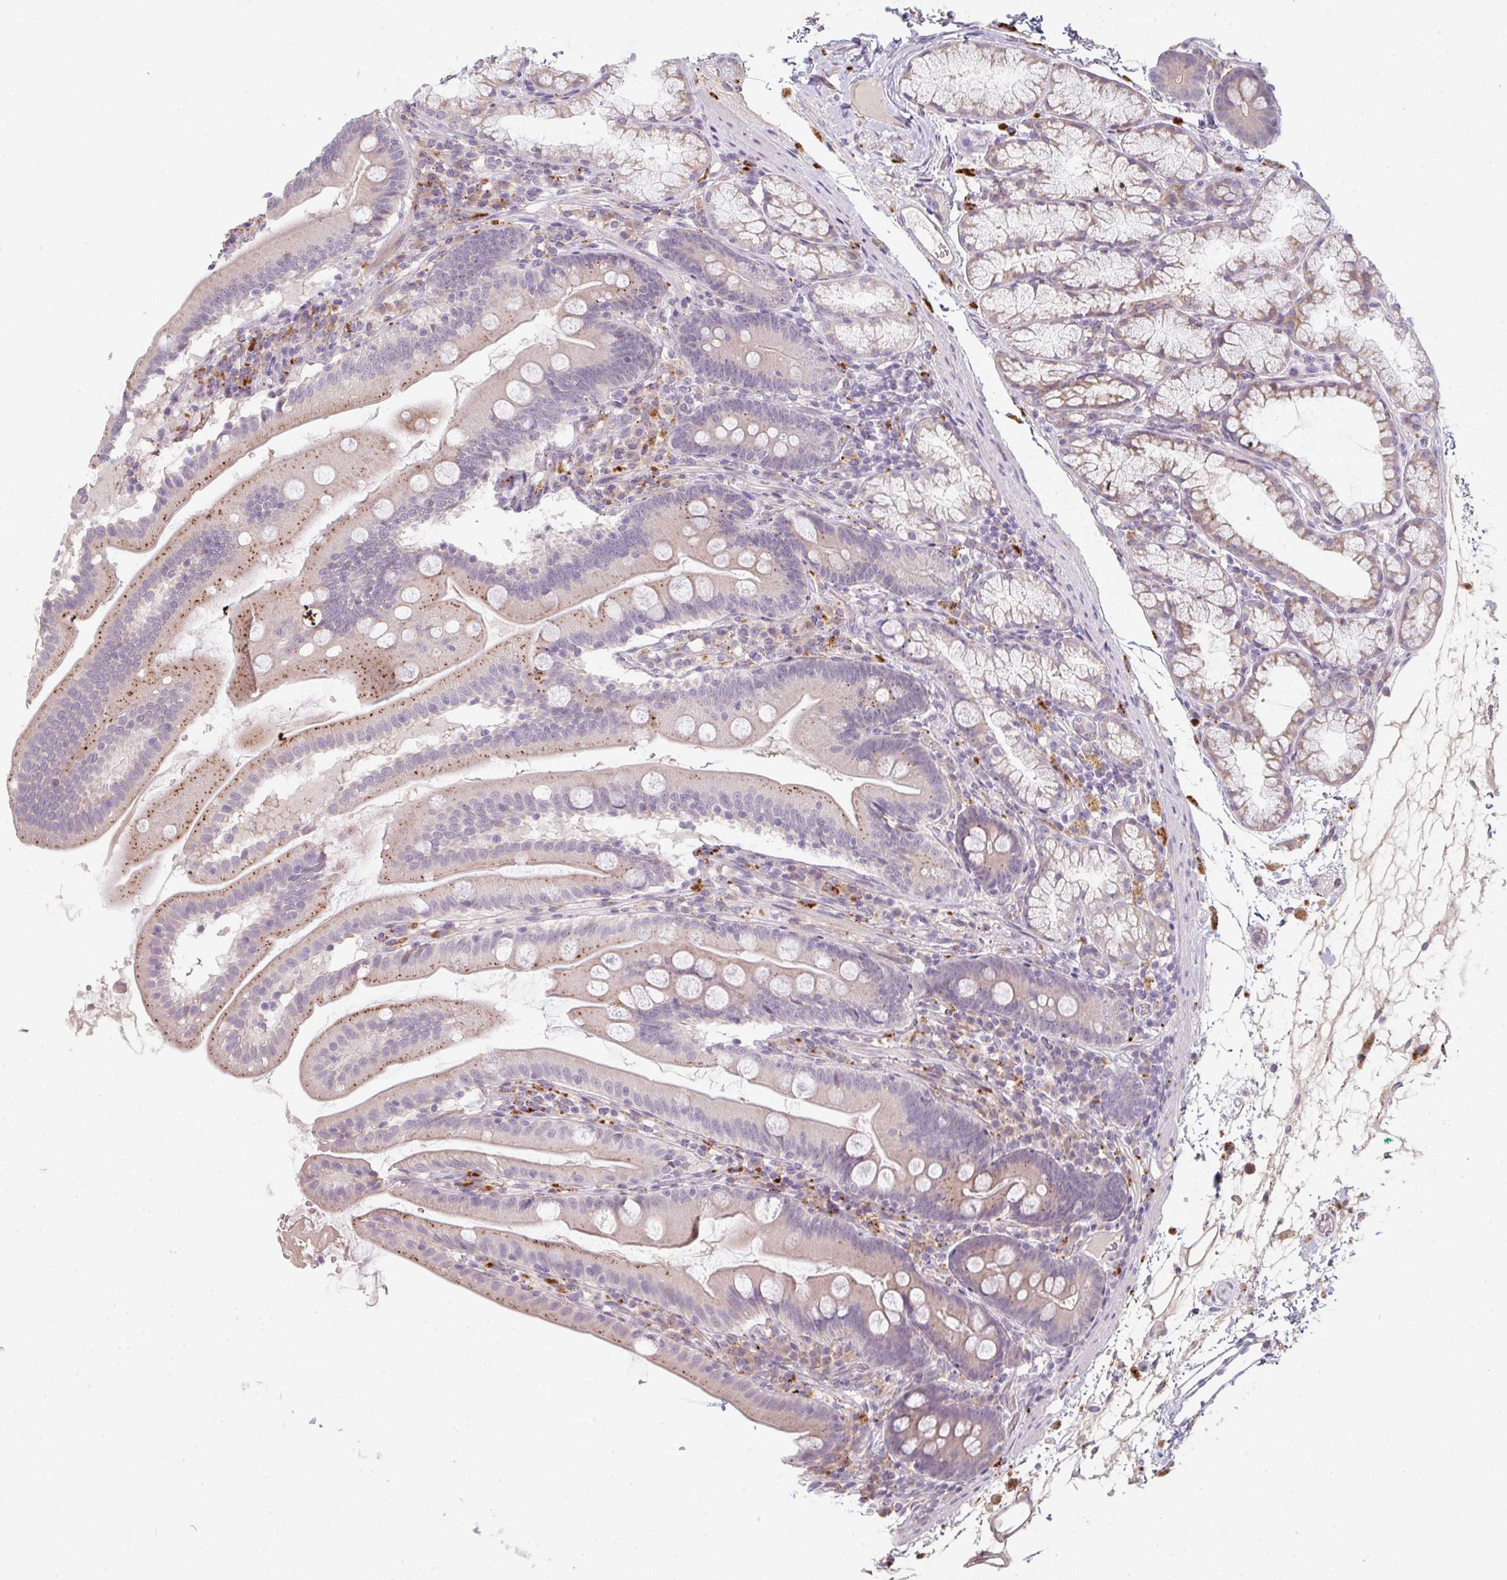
{"staining": {"intensity": "moderate", "quantity": ">75%", "location": "cytoplasmic/membranous"}, "tissue": "duodenum", "cell_type": "Glandular cells", "image_type": "normal", "snomed": [{"axis": "morphology", "description": "Normal tissue, NOS"}, {"axis": "topography", "description": "Duodenum"}], "caption": "A photomicrograph of duodenum stained for a protein displays moderate cytoplasmic/membranous brown staining in glandular cells. The staining is performed using DAB brown chromogen to label protein expression. The nuclei are counter-stained blue using hematoxylin.", "gene": "TMEM237", "patient": {"sex": "female", "age": 67}}